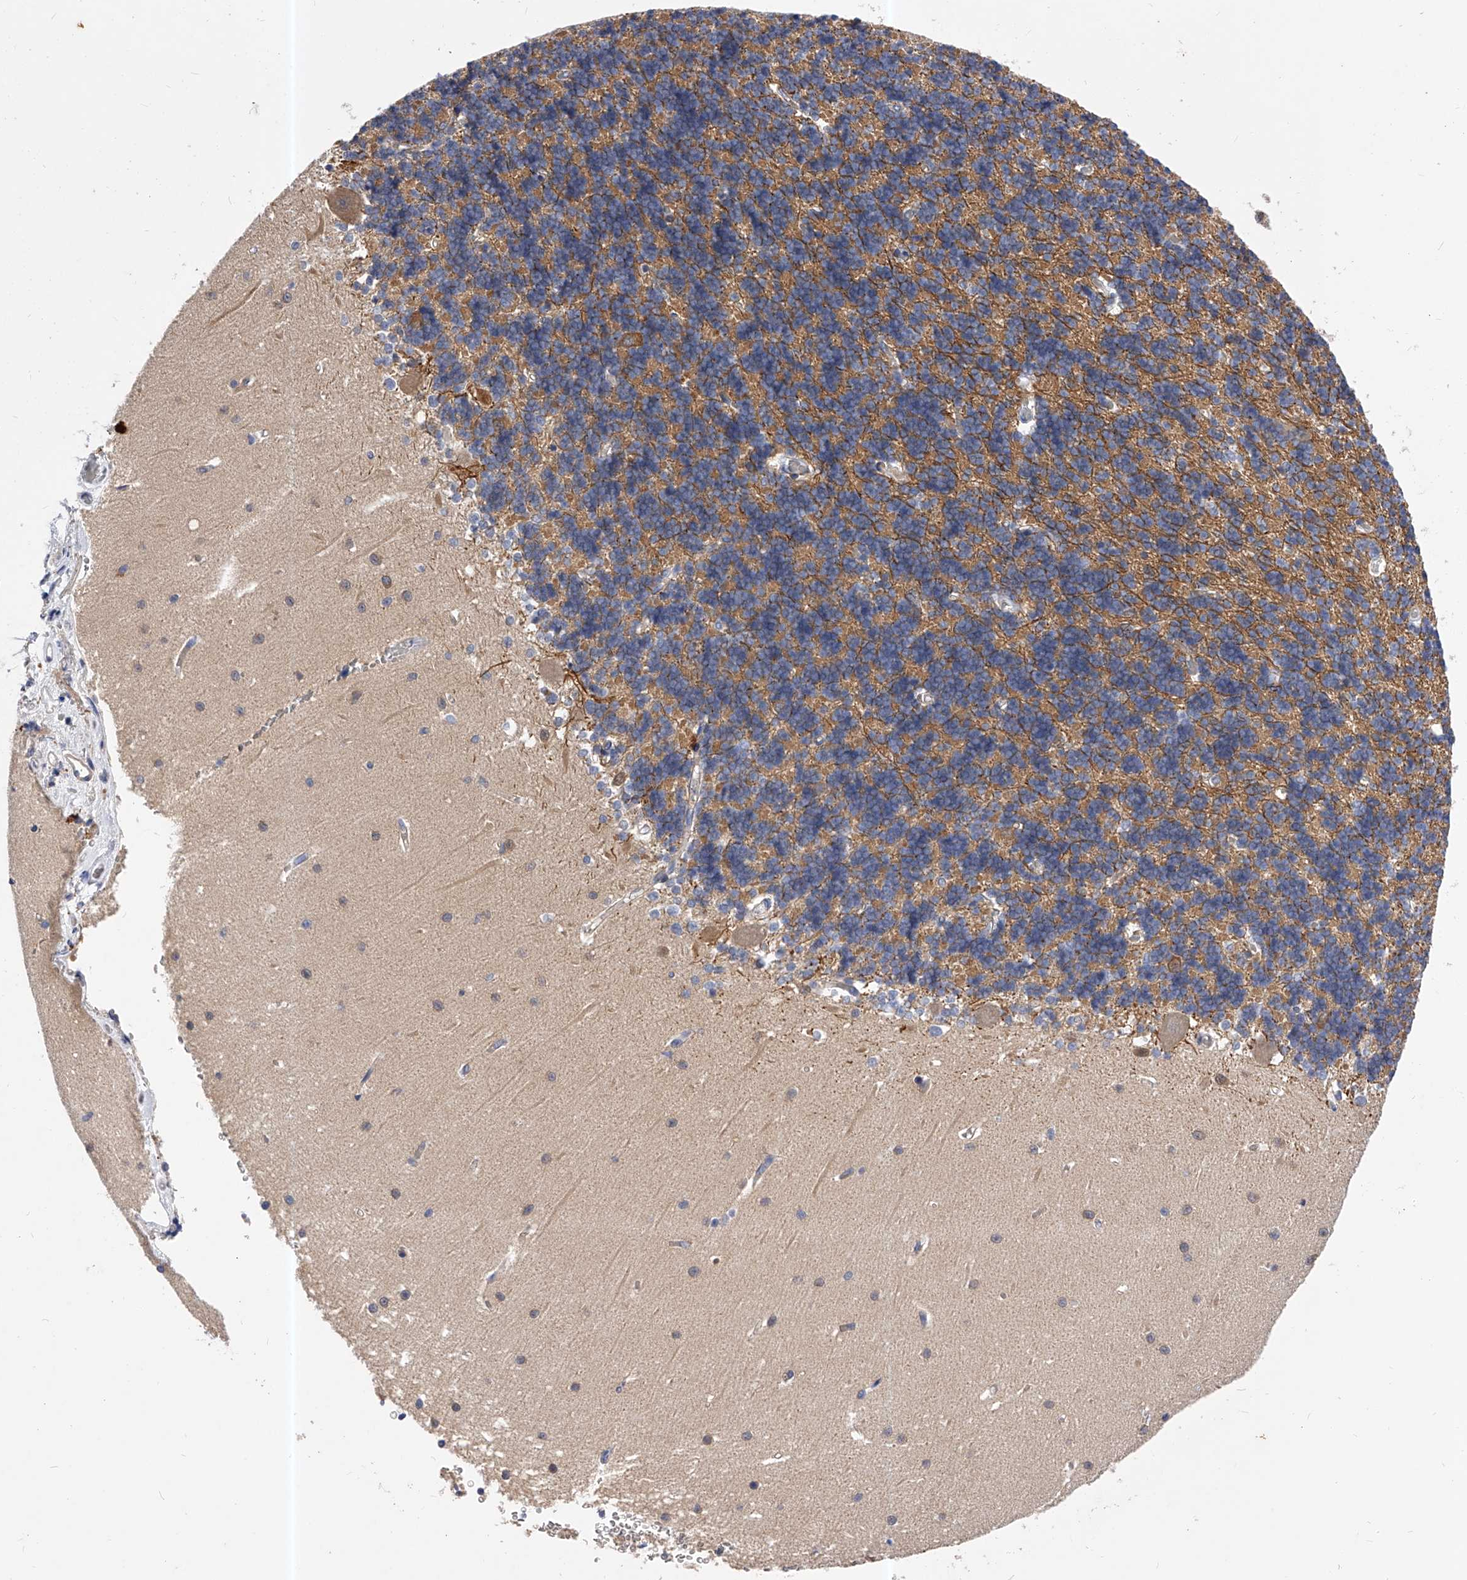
{"staining": {"intensity": "moderate", "quantity": "25%-75%", "location": "cytoplasmic/membranous"}, "tissue": "cerebellum", "cell_type": "Cells in granular layer", "image_type": "normal", "snomed": [{"axis": "morphology", "description": "Normal tissue, NOS"}, {"axis": "topography", "description": "Cerebellum"}], "caption": "Immunohistochemical staining of benign human cerebellum exhibits moderate cytoplasmic/membranous protein expression in about 25%-75% of cells in granular layer.", "gene": "PPP5C", "patient": {"sex": "male", "age": 37}}